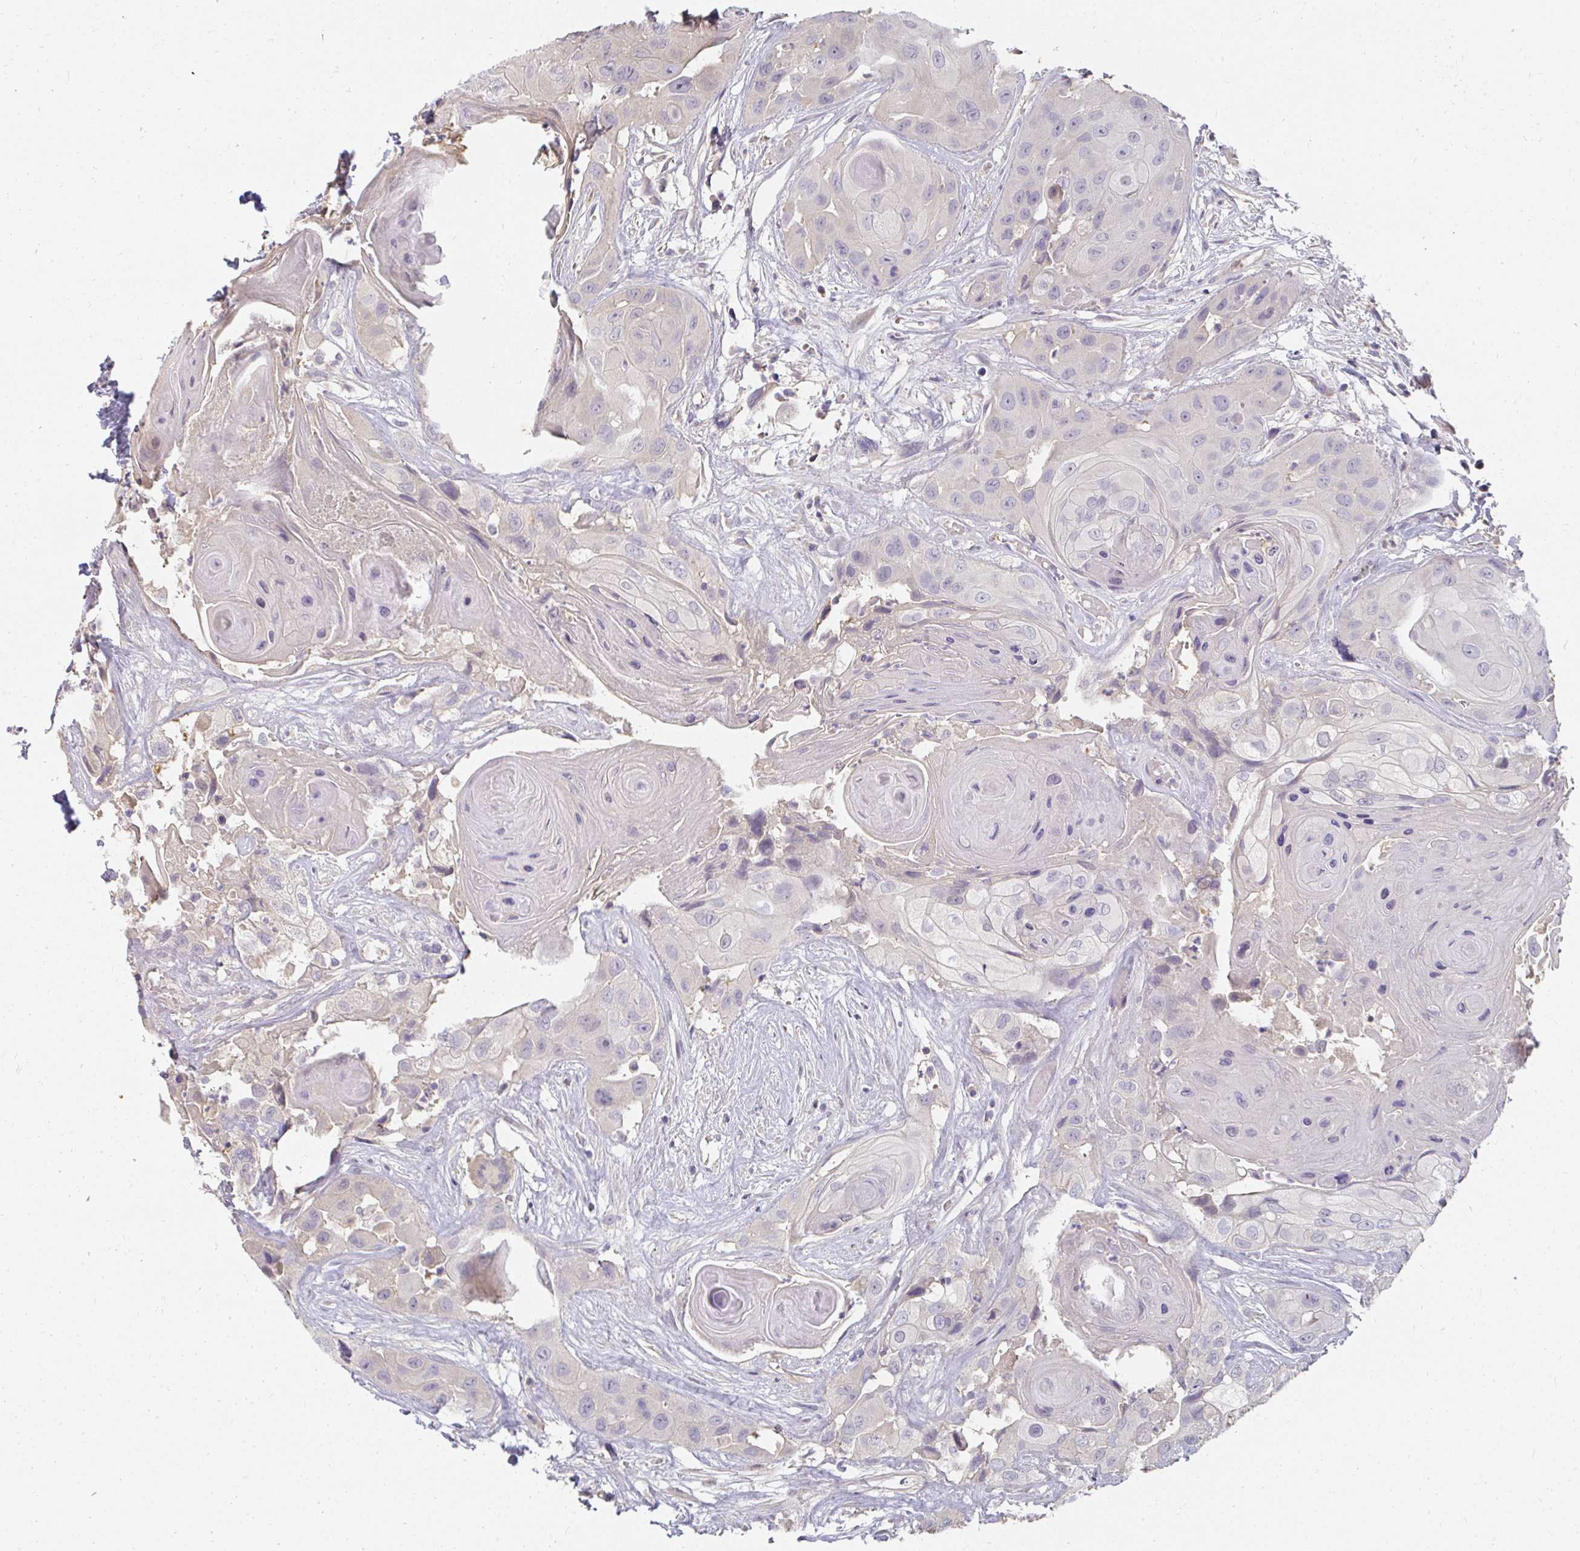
{"staining": {"intensity": "negative", "quantity": "none", "location": "none"}, "tissue": "head and neck cancer", "cell_type": "Tumor cells", "image_type": "cancer", "snomed": [{"axis": "morphology", "description": "Squamous cell carcinoma, NOS"}, {"axis": "topography", "description": "Head-Neck"}], "caption": "Micrograph shows no protein positivity in tumor cells of squamous cell carcinoma (head and neck) tissue.", "gene": "LOXL4", "patient": {"sex": "male", "age": 83}}